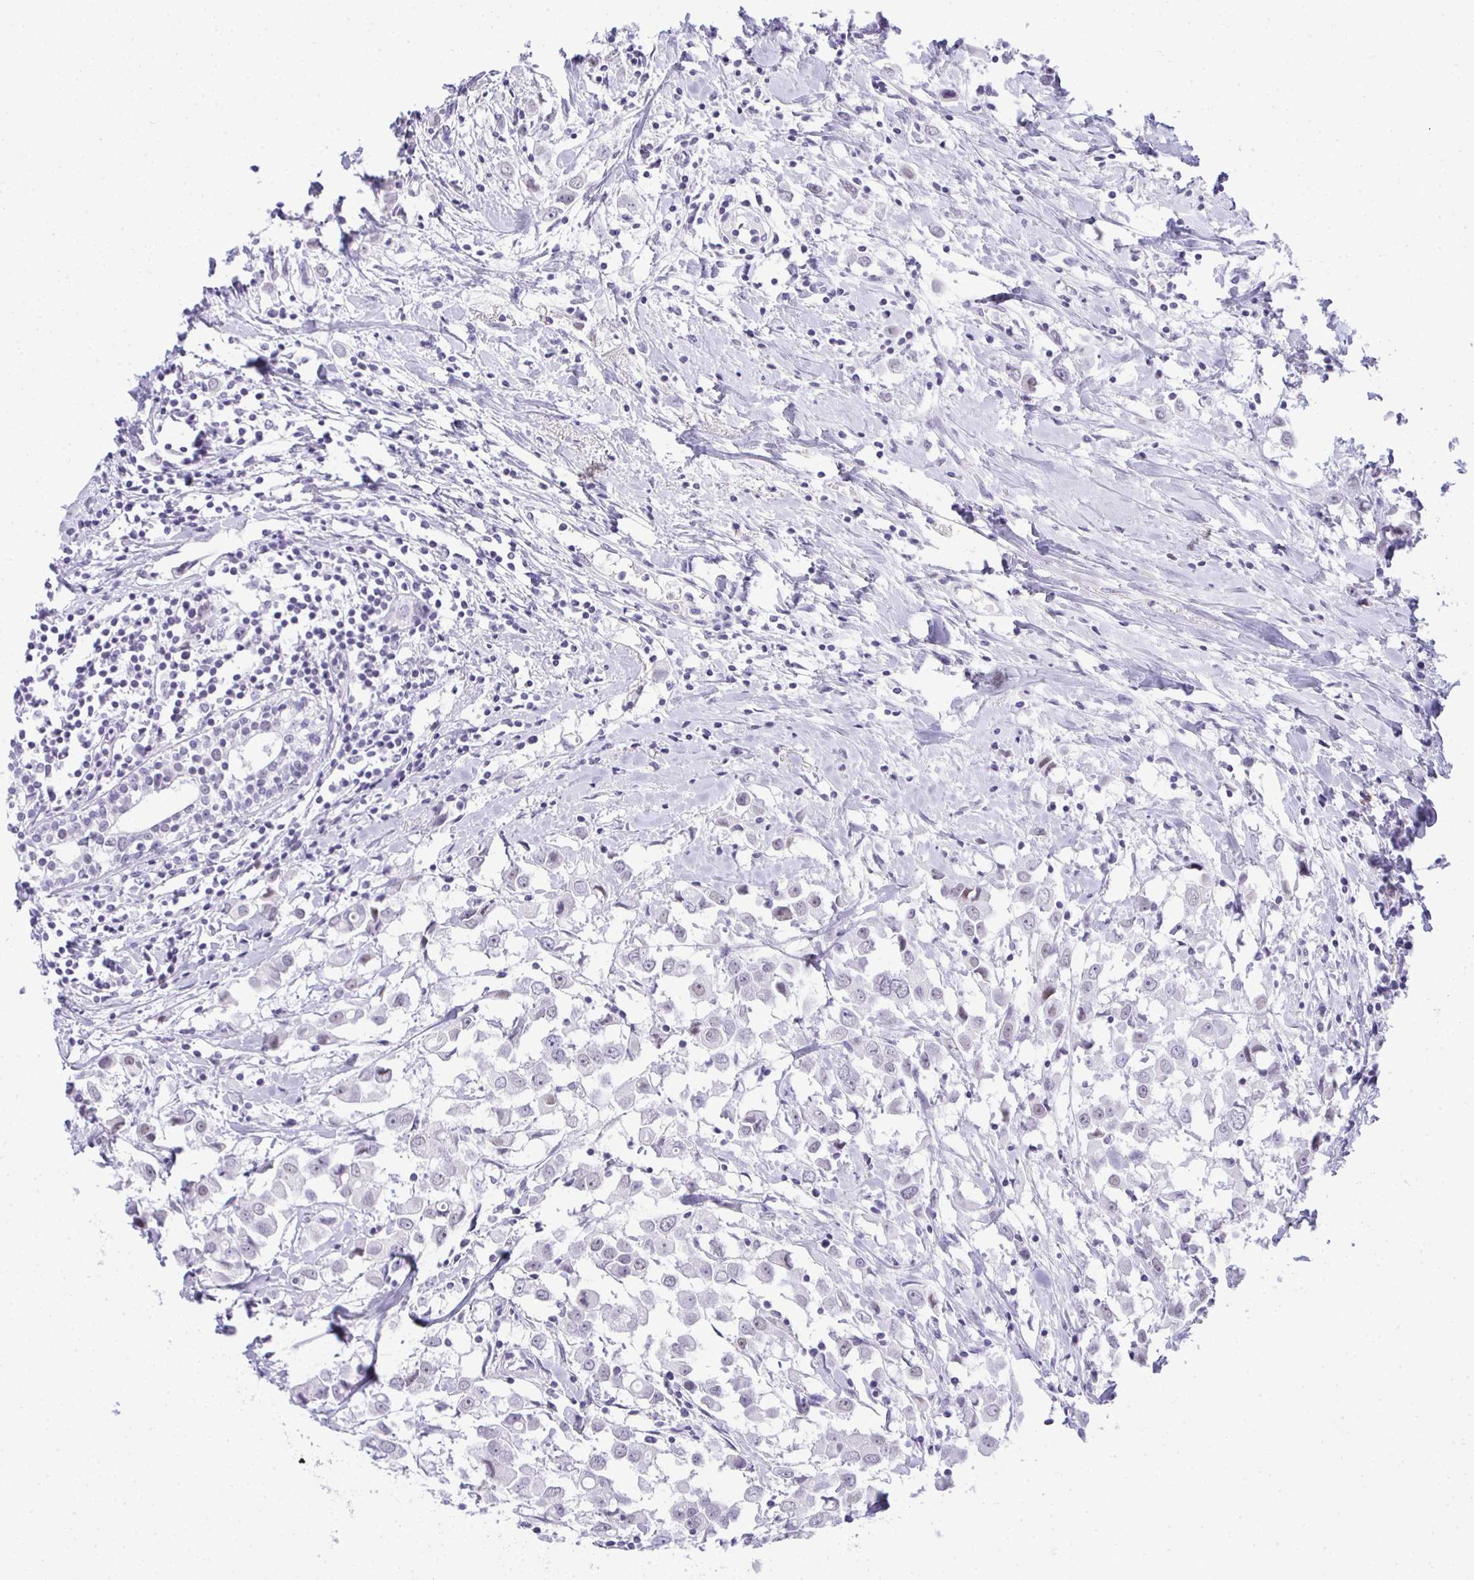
{"staining": {"intensity": "negative", "quantity": "none", "location": "none"}, "tissue": "breast cancer", "cell_type": "Tumor cells", "image_type": "cancer", "snomed": [{"axis": "morphology", "description": "Duct carcinoma"}, {"axis": "topography", "description": "Breast"}], "caption": "Protein analysis of intraductal carcinoma (breast) displays no significant staining in tumor cells. Nuclei are stained in blue.", "gene": "PLA2G1B", "patient": {"sex": "female", "age": 61}}